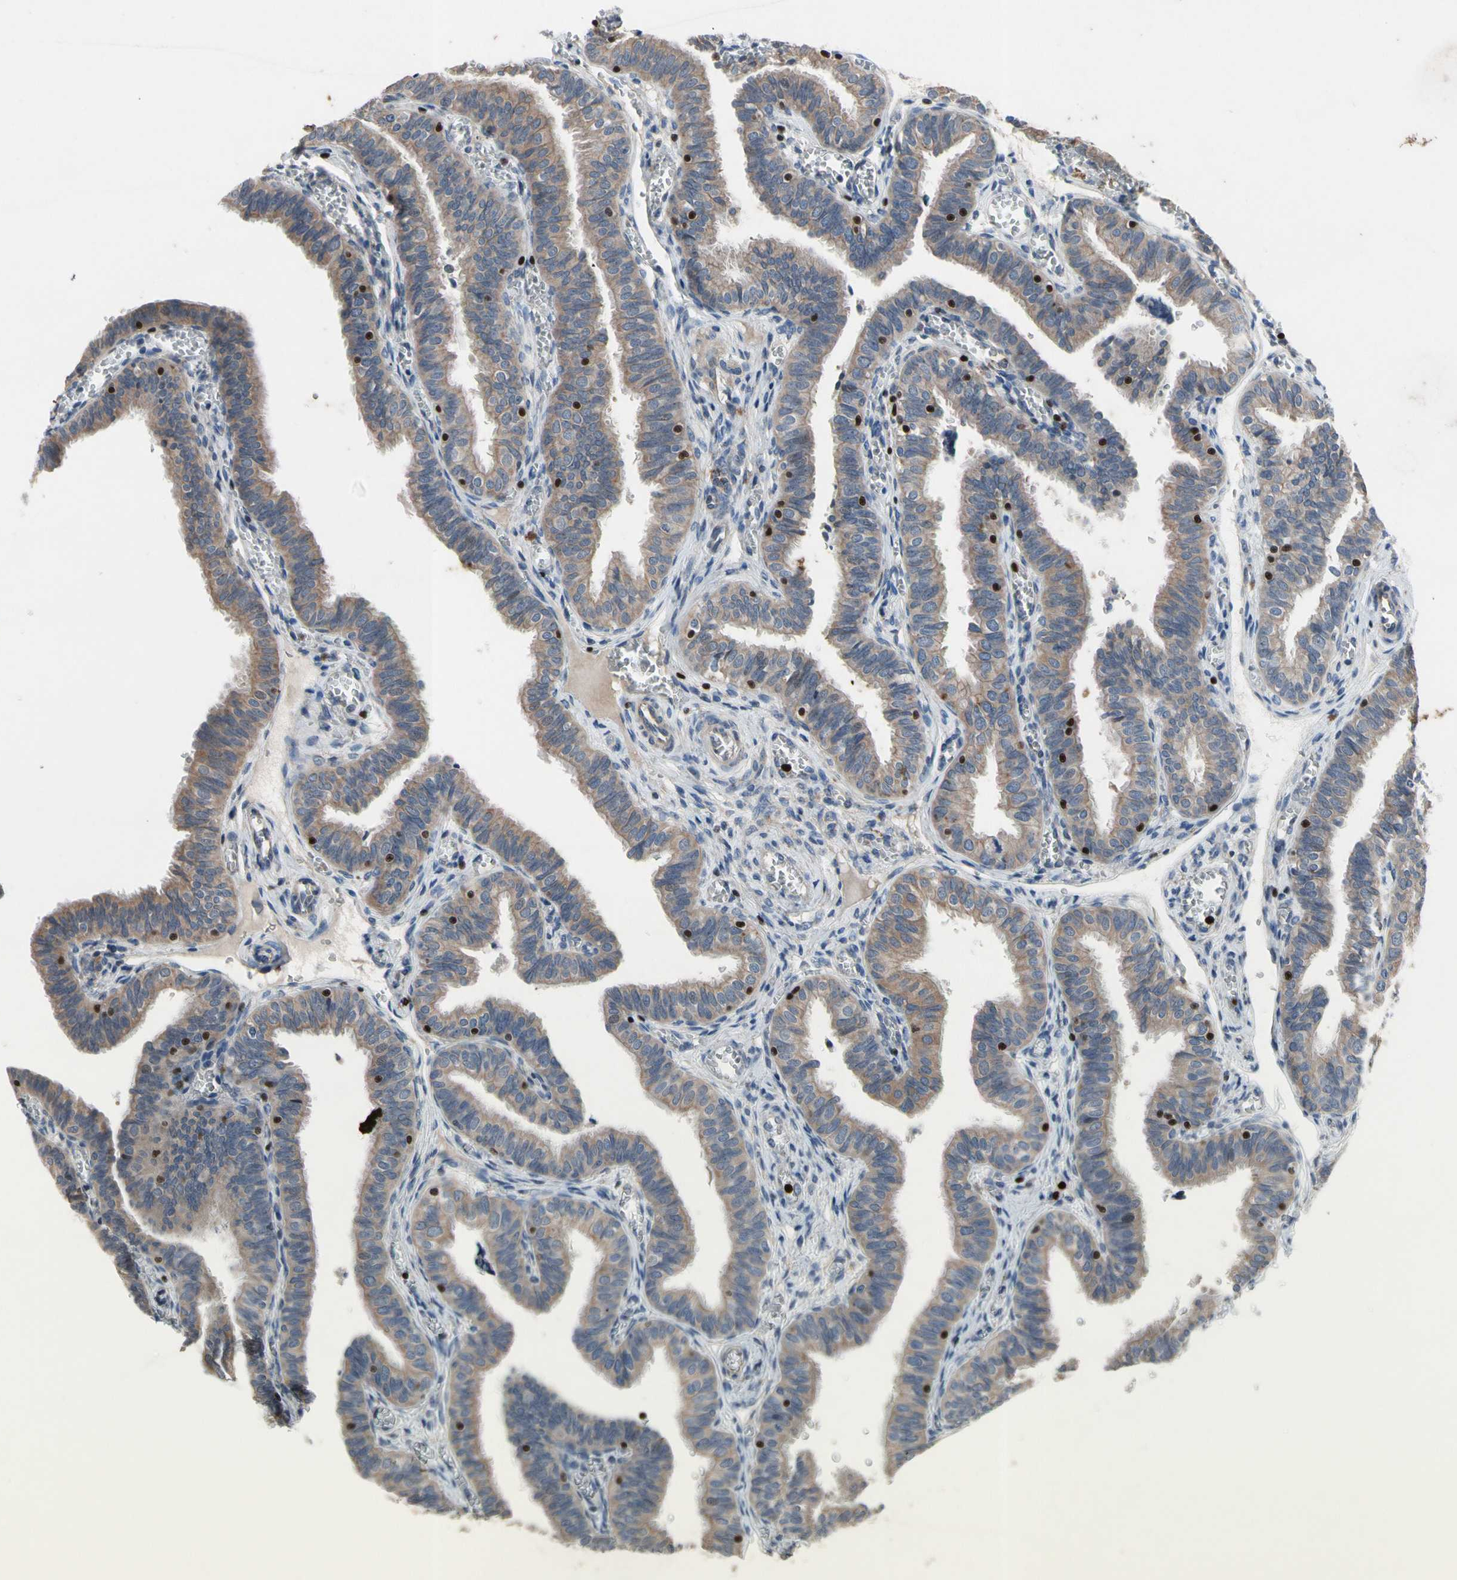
{"staining": {"intensity": "weak", "quantity": ">75%", "location": "cytoplasmic/membranous"}, "tissue": "fallopian tube", "cell_type": "Glandular cells", "image_type": "normal", "snomed": [{"axis": "morphology", "description": "Normal tissue, NOS"}, {"axis": "topography", "description": "Fallopian tube"}], "caption": "Benign fallopian tube shows weak cytoplasmic/membranous positivity in about >75% of glandular cells, visualized by immunohistochemistry.", "gene": "TBX21", "patient": {"sex": "female", "age": 46}}